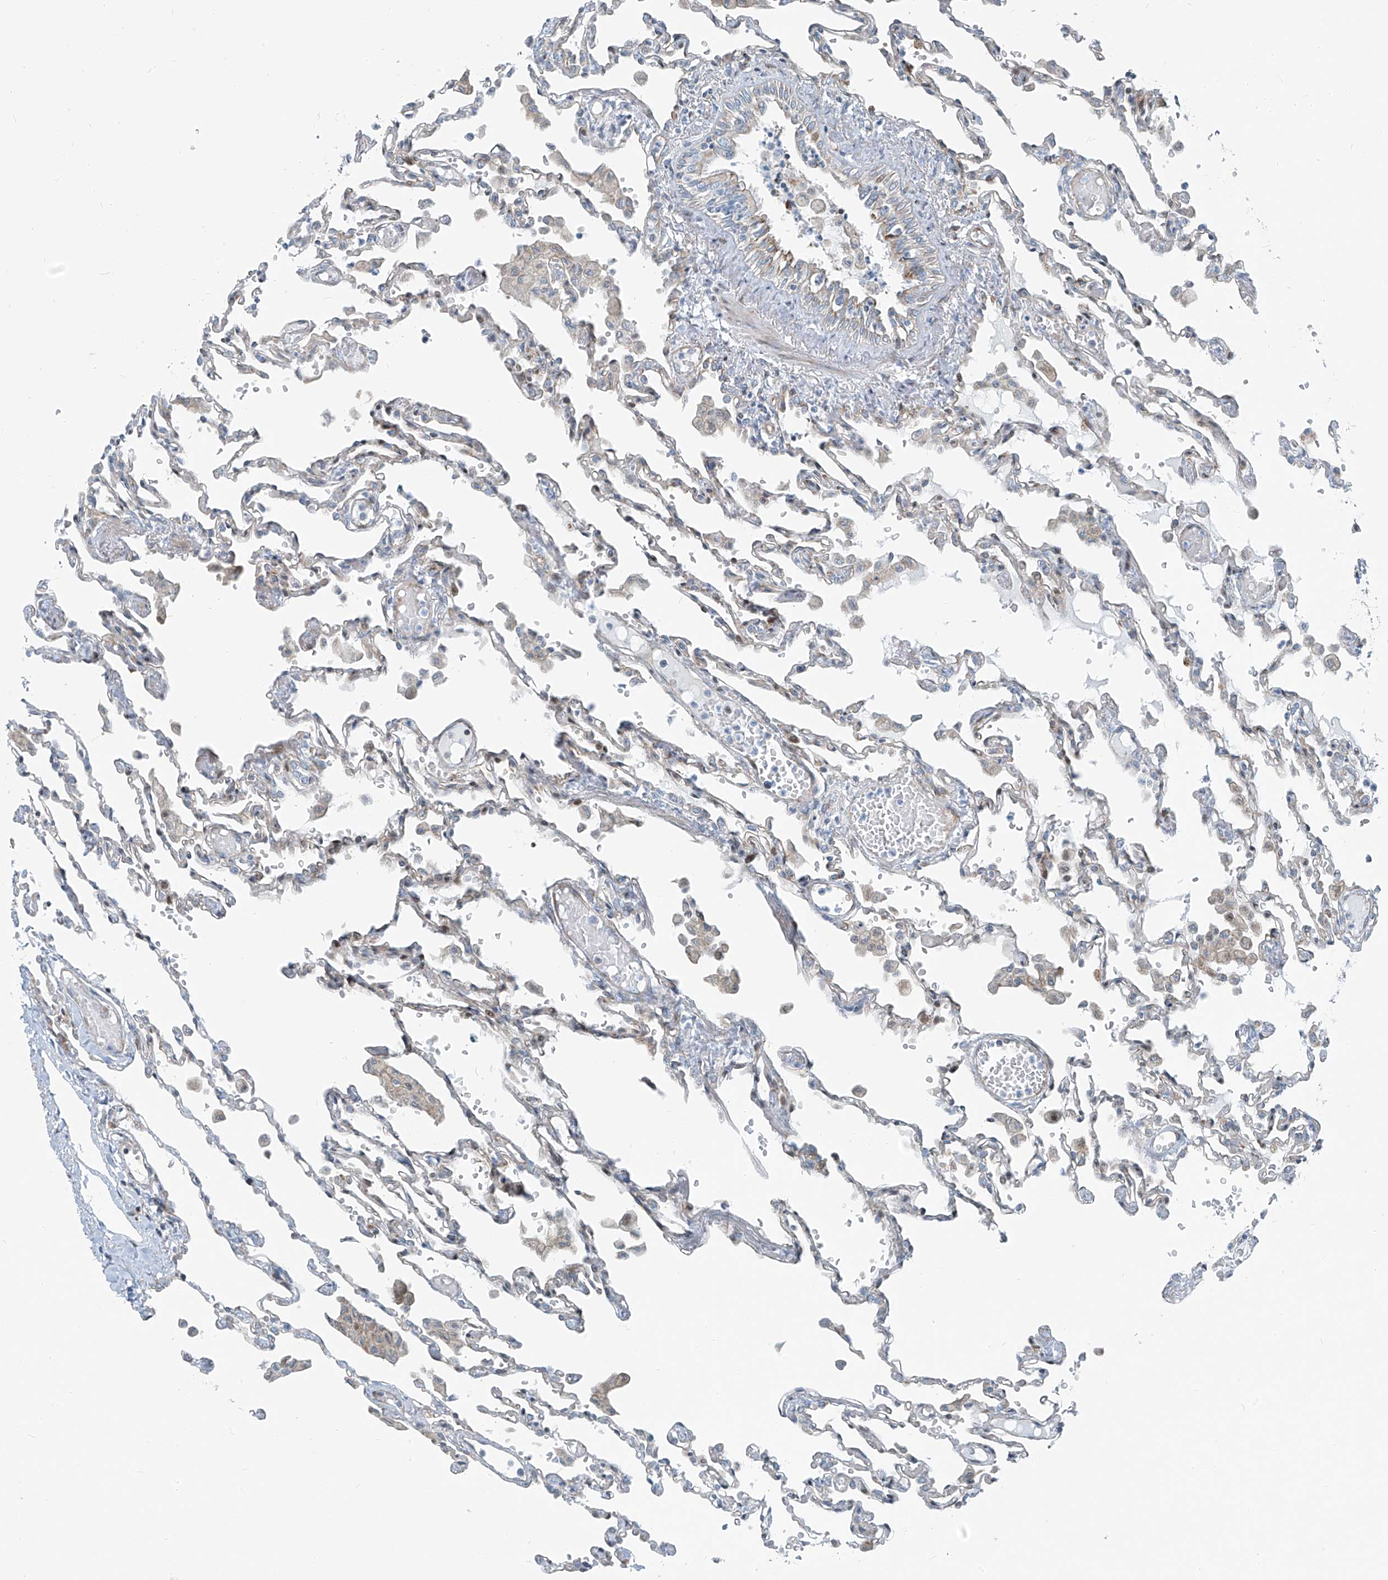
{"staining": {"intensity": "negative", "quantity": "none", "location": "none"}, "tissue": "lung", "cell_type": "Alveolar cells", "image_type": "normal", "snomed": [{"axis": "morphology", "description": "Normal tissue, NOS"}, {"axis": "topography", "description": "Bronchus"}, {"axis": "topography", "description": "Lung"}], "caption": "Immunohistochemistry (IHC) of benign human lung exhibits no expression in alveolar cells.", "gene": "HIC2", "patient": {"sex": "female", "age": 49}}